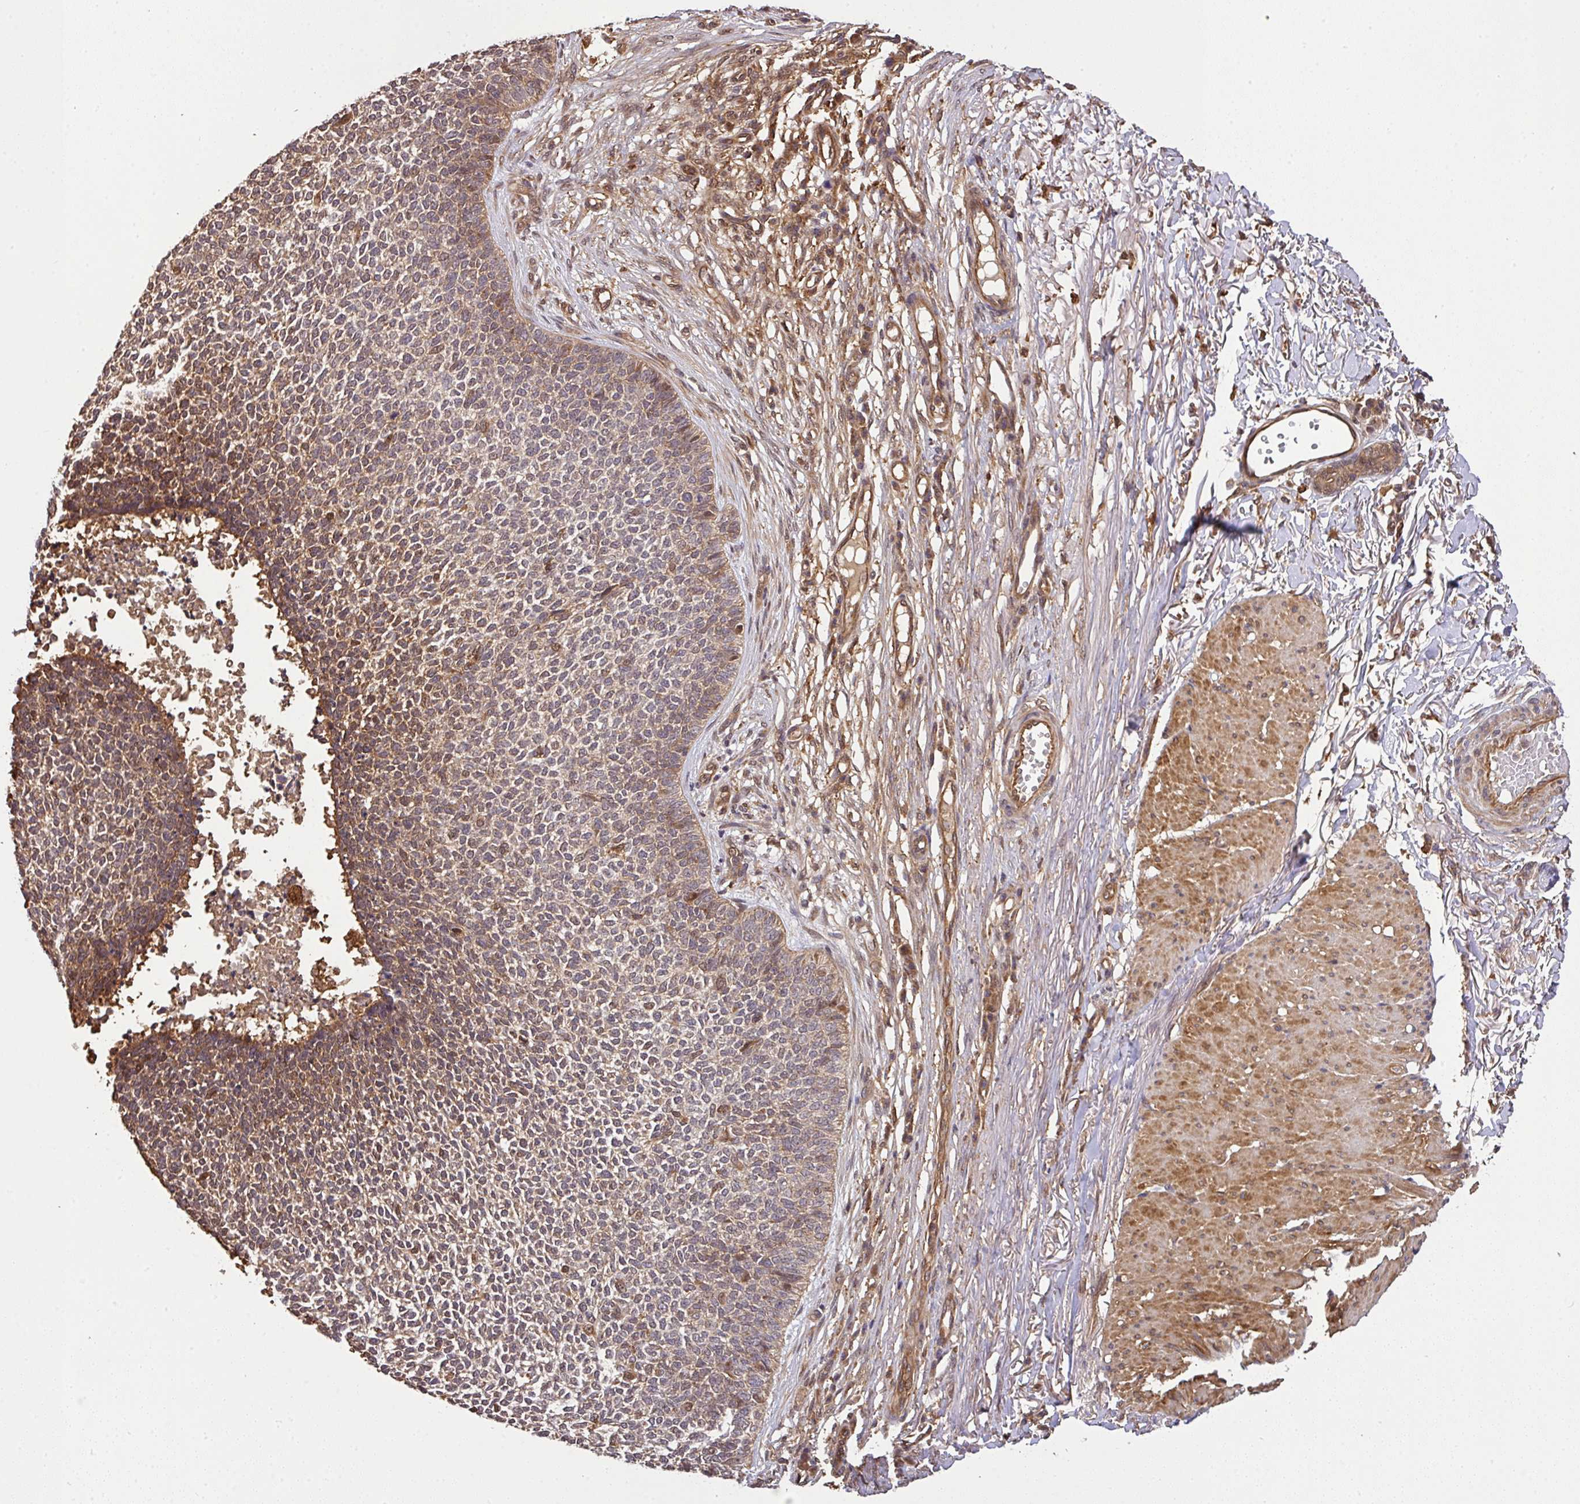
{"staining": {"intensity": "weak", "quantity": ">75%", "location": "cytoplasmic/membranous,nuclear"}, "tissue": "skin cancer", "cell_type": "Tumor cells", "image_type": "cancer", "snomed": [{"axis": "morphology", "description": "Basal cell carcinoma"}, {"axis": "topography", "description": "Skin"}], "caption": "Immunohistochemical staining of human skin cancer (basal cell carcinoma) reveals low levels of weak cytoplasmic/membranous and nuclear protein staining in approximately >75% of tumor cells. Immunohistochemistry stains the protein of interest in brown and the nuclei are stained blue.", "gene": "ARPIN", "patient": {"sex": "female", "age": 84}}